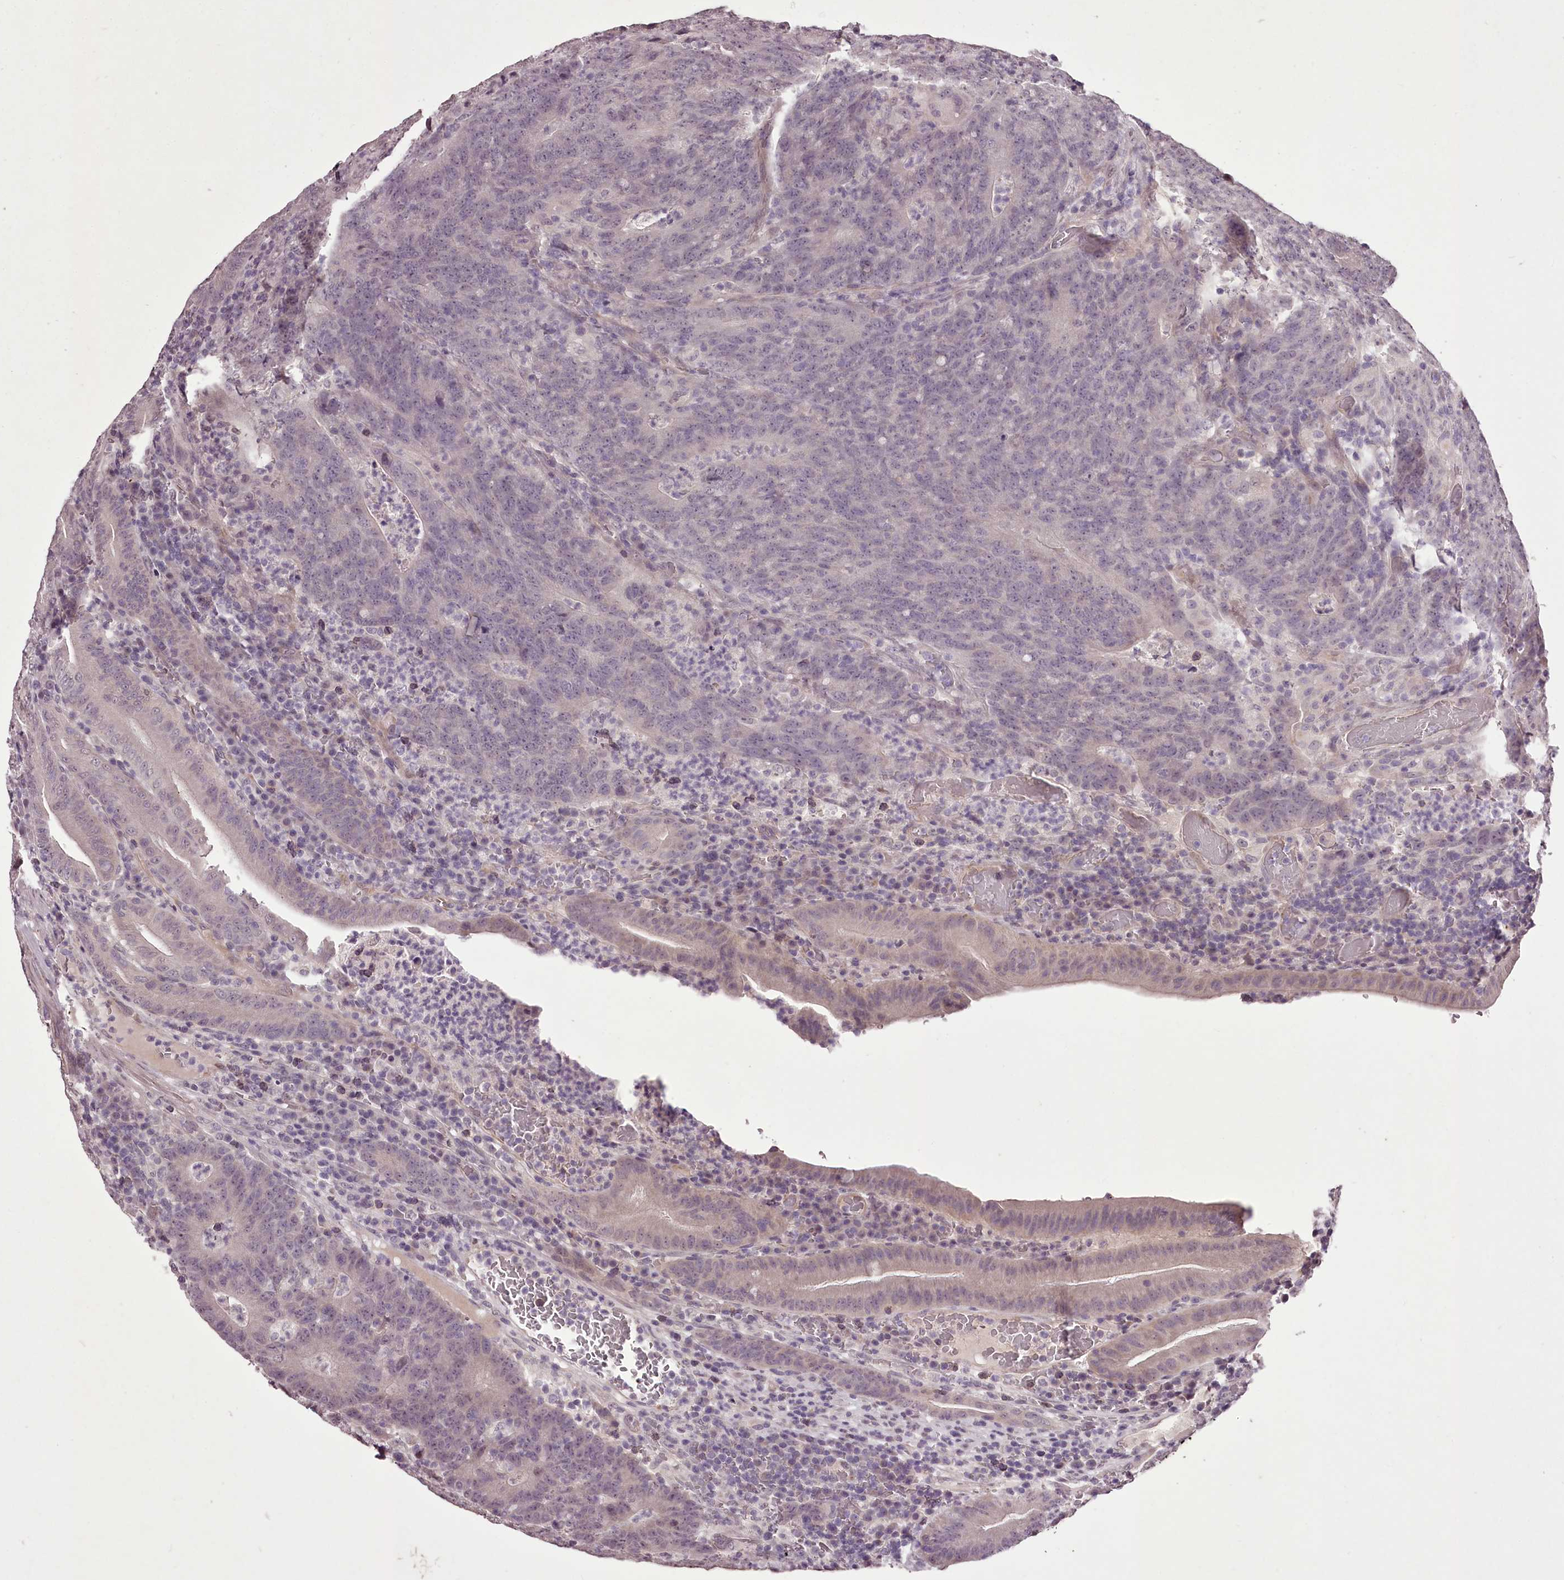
{"staining": {"intensity": "weak", "quantity": "<25%", "location": "cytoplasmic/membranous"}, "tissue": "colorectal cancer", "cell_type": "Tumor cells", "image_type": "cancer", "snomed": [{"axis": "morphology", "description": "Normal tissue, NOS"}, {"axis": "morphology", "description": "Adenocarcinoma, NOS"}, {"axis": "topography", "description": "Colon"}], "caption": "Immunohistochemical staining of colorectal adenocarcinoma shows no significant staining in tumor cells.", "gene": "C1orf56", "patient": {"sex": "female", "age": 75}}